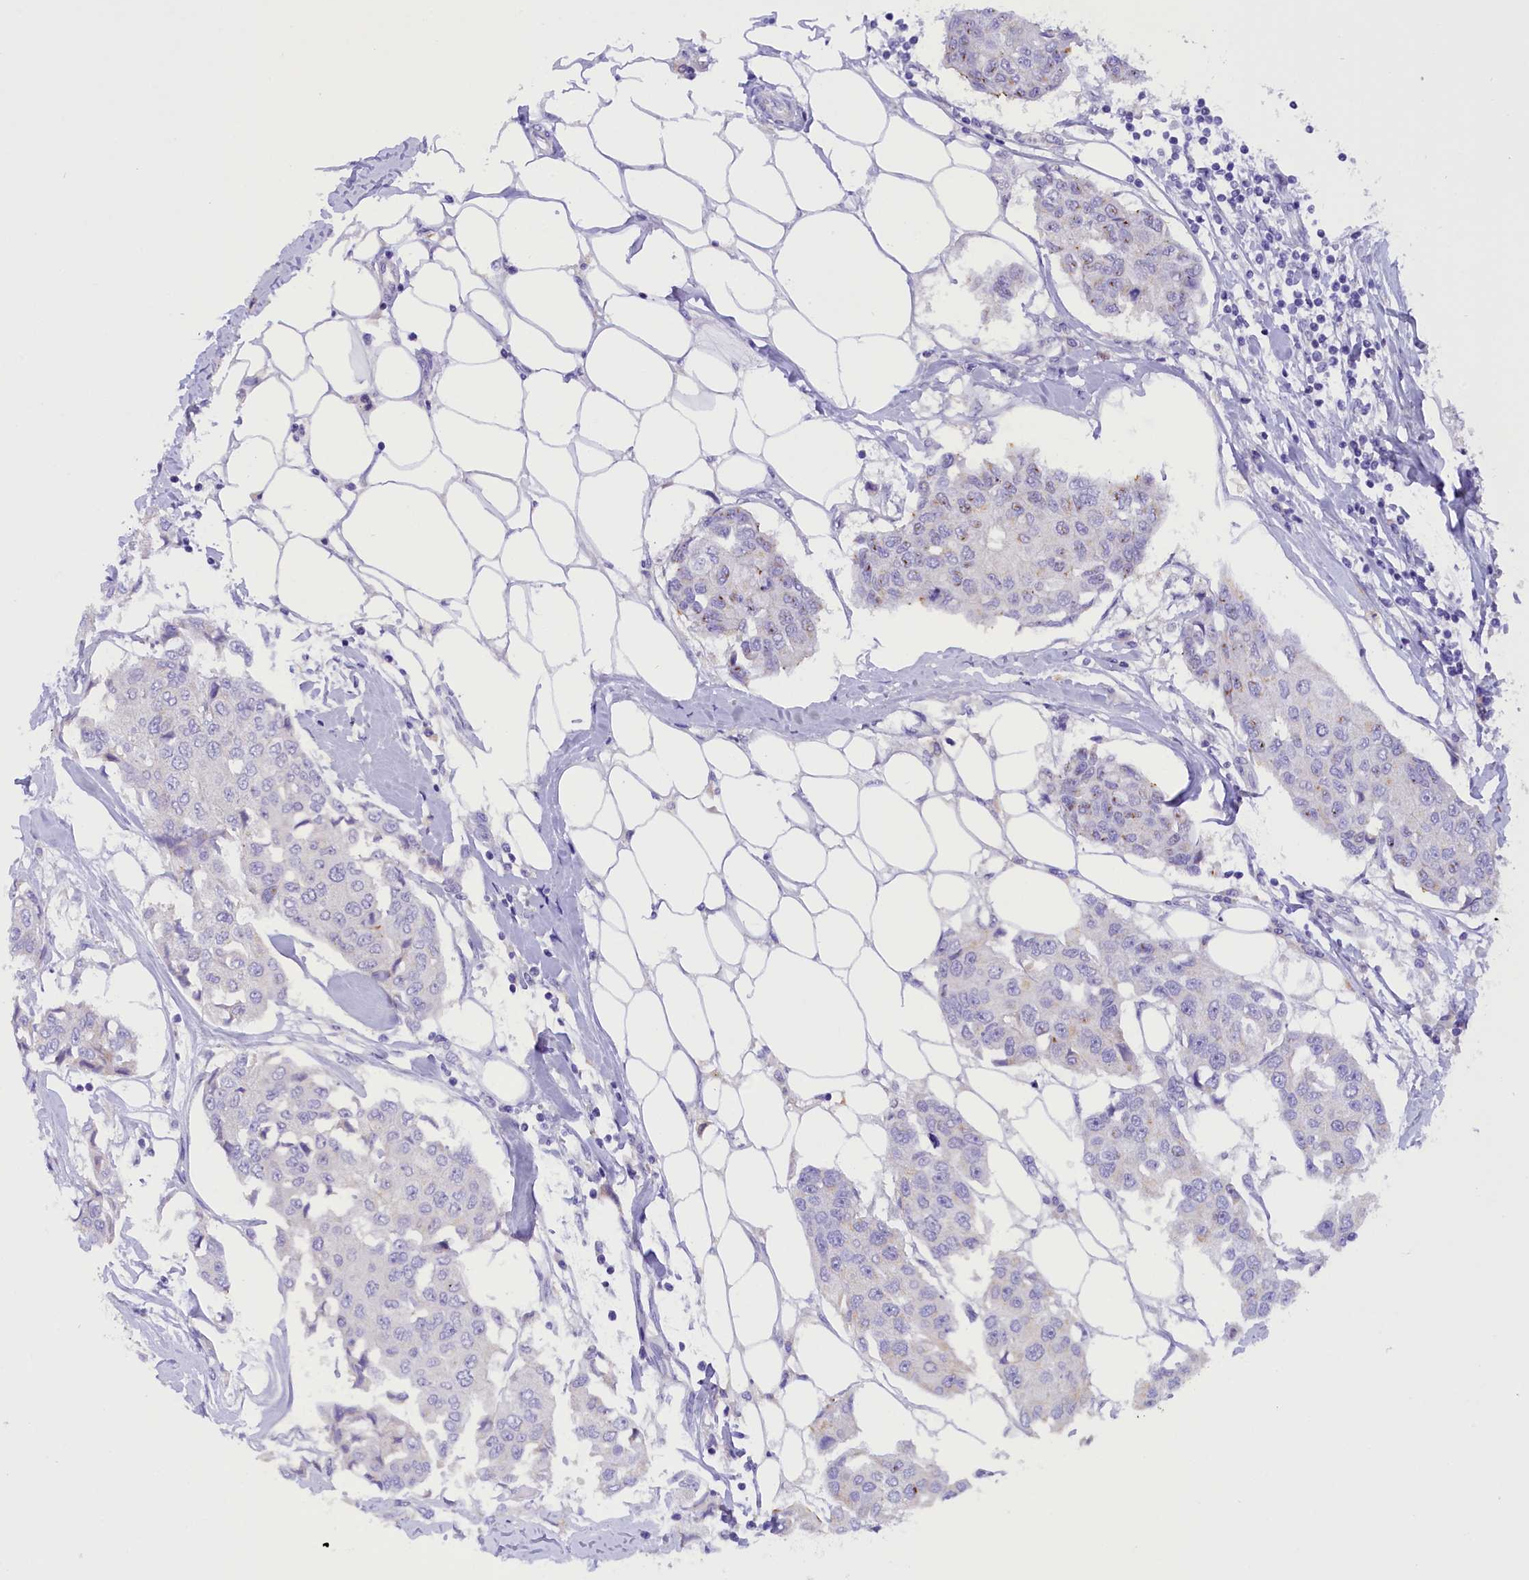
{"staining": {"intensity": "negative", "quantity": "none", "location": "none"}, "tissue": "breast cancer", "cell_type": "Tumor cells", "image_type": "cancer", "snomed": [{"axis": "morphology", "description": "Duct carcinoma"}, {"axis": "topography", "description": "Breast"}], "caption": "DAB (3,3'-diaminobenzidine) immunohistochemical staining of infiltrating ductal carcinoma (breast) reveals no significant positivity in tumor cells.", "gene": "COL6A5", "patient": {"sex": "female", "age": 80}}